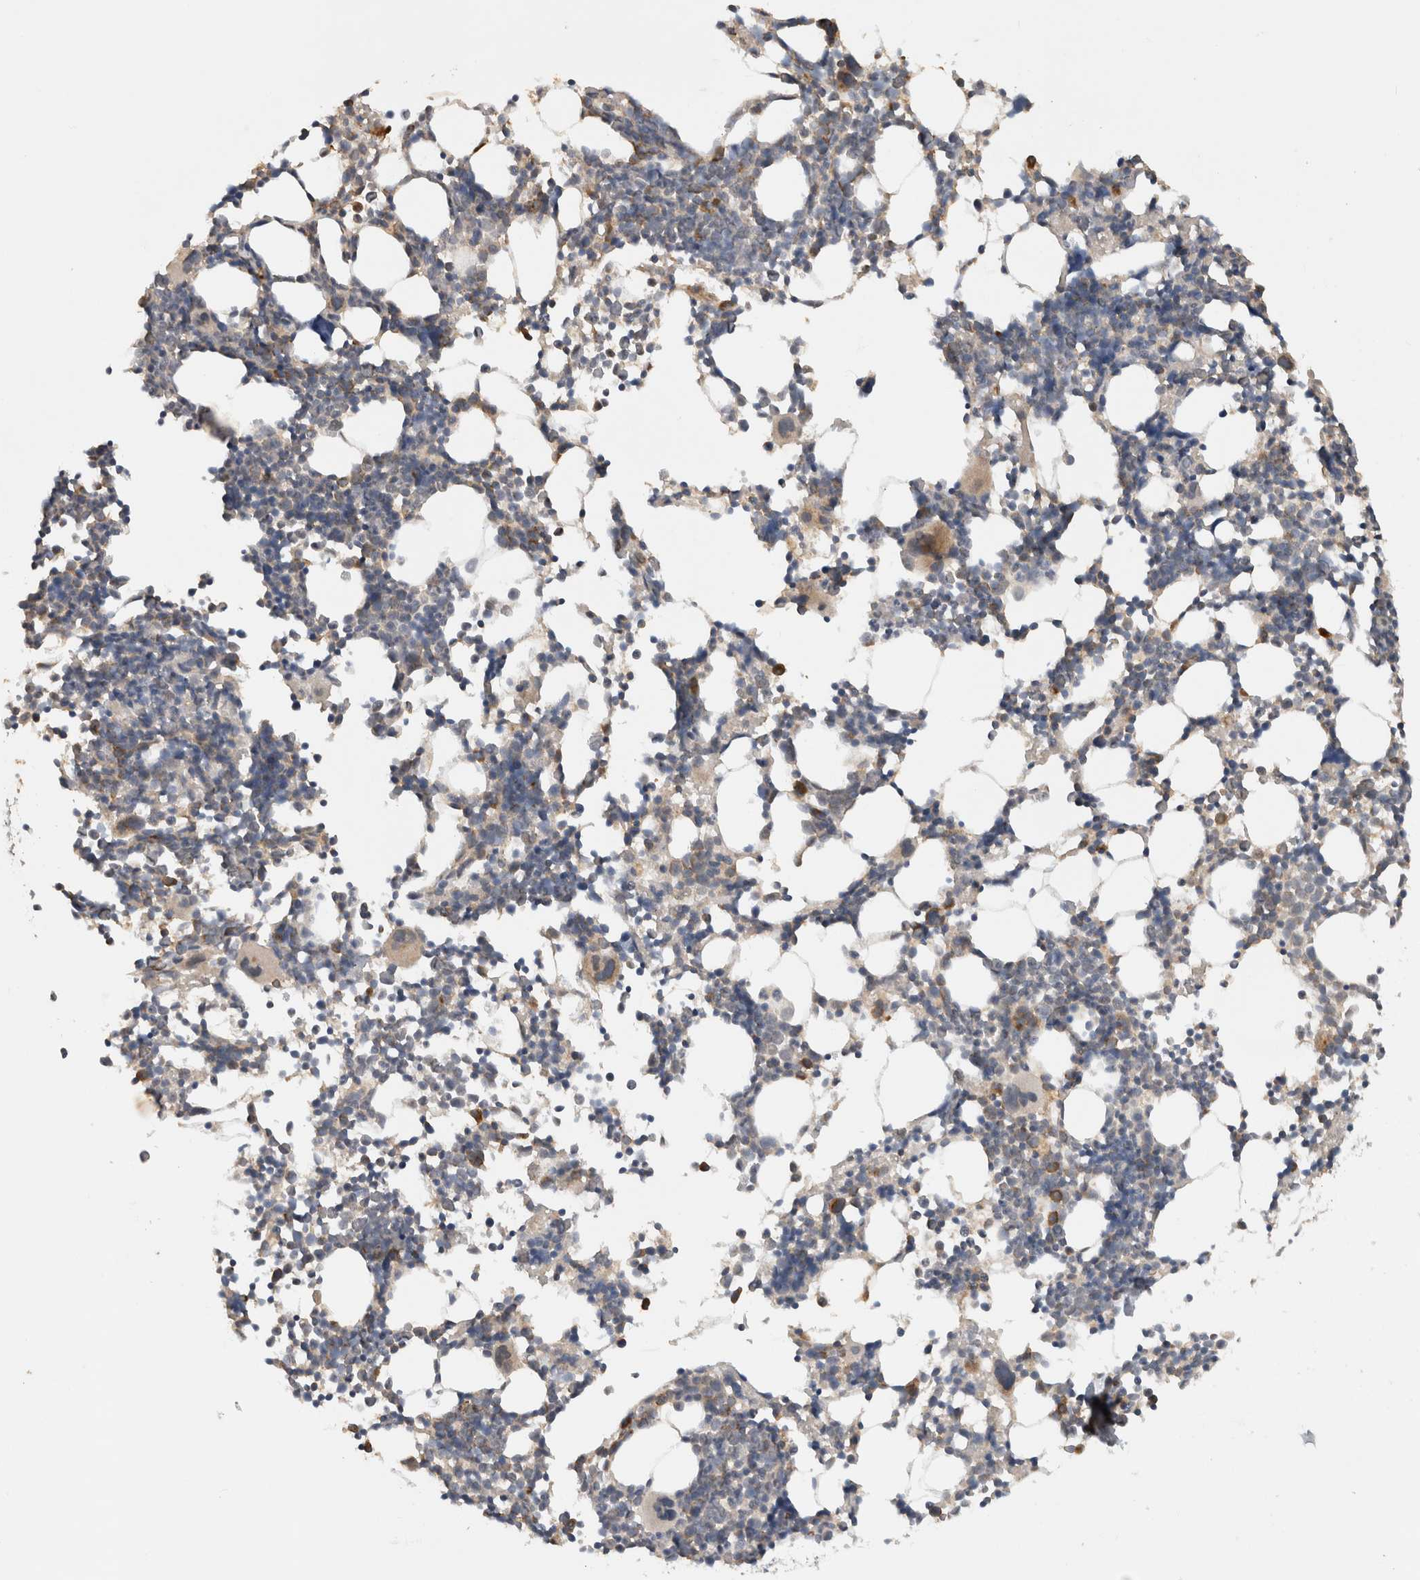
{"staining": {"intensity": "moderate", "quantity": "<25%", "location": "cytoplasmic/membranous"}, "tissue": "bone marrow", "cell_type": "Hematopoietic cells", "image_type": "normal", "snomed": [{"axis": "morphology", "description": "Normal tissue, NOS"}, {"axis": "morphology", "description": "Inflammation, NOS"}, {"axis": "topography", "description": "Bone marrow"}], "caption": "A low amount of moderate cytoplasmic/membranous staining is seen in approximately <25% of hematopoietic cells in unremarkable bone marrow. Nuclei are stained in blue.", "gene": "AMPD1", "patient": {"sex": "male", "age": 21}}